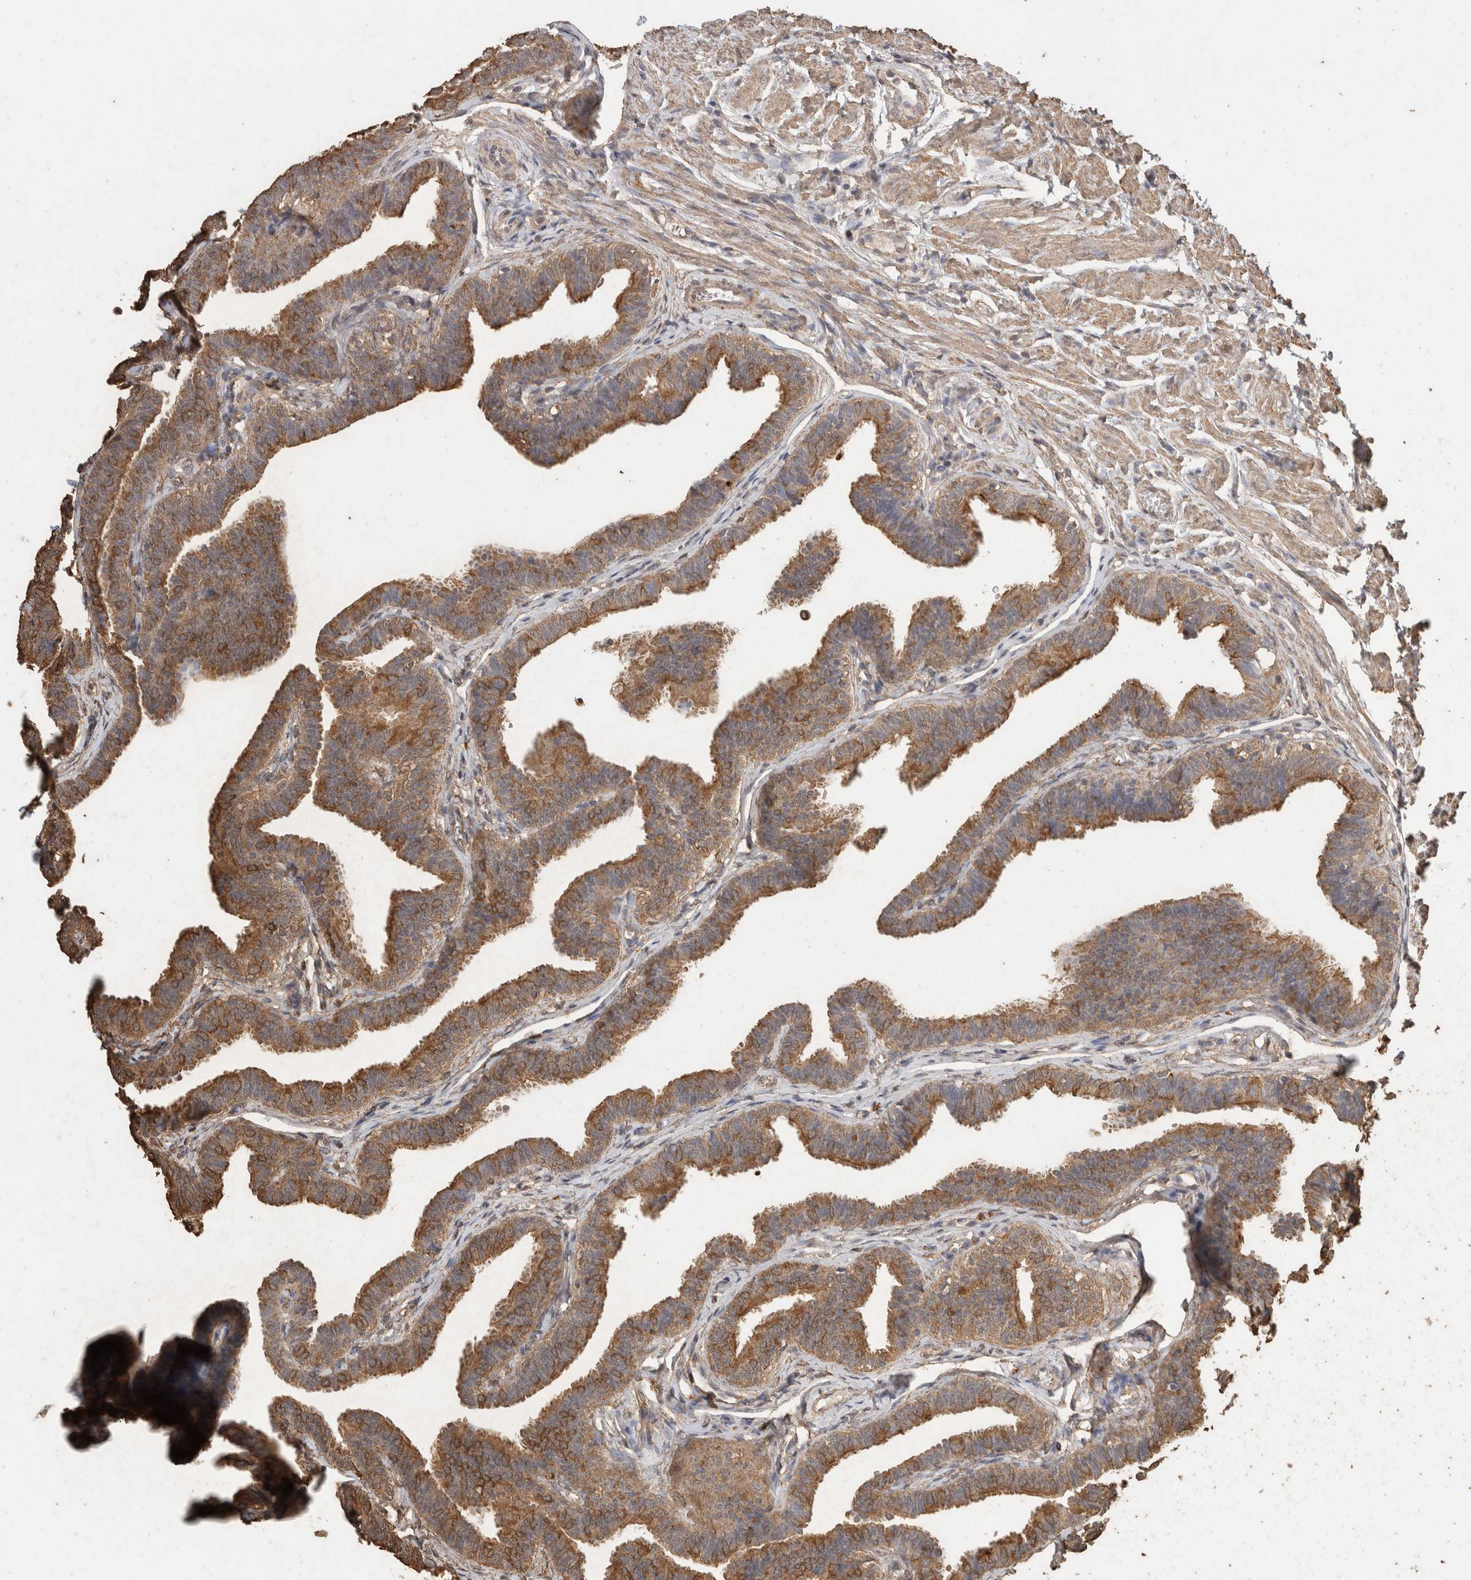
{"staining": {"intensity": "moderate", "quantity": ">75%", "location": "cytoplasmic/membranous"}, "tissue": "fallopian tube", "cell_type": "Glandular cells", "image_type": "normal", "snomed": [{"axis": "morphology", "description": "Normal tissue, NOS"}, {"axis": "topography", "description": "Fallopian tube"}, {"axis": "topography", "description": "Ovary"}], "caption": "Benign fallopian tube demonstrates moderate cytoplasmic/membranous expression in about >75% of glandular cells, visualized by immunohistochemistry.", "gene": "CX3CL1", "patient": {"sex": "female", "age": 23}}